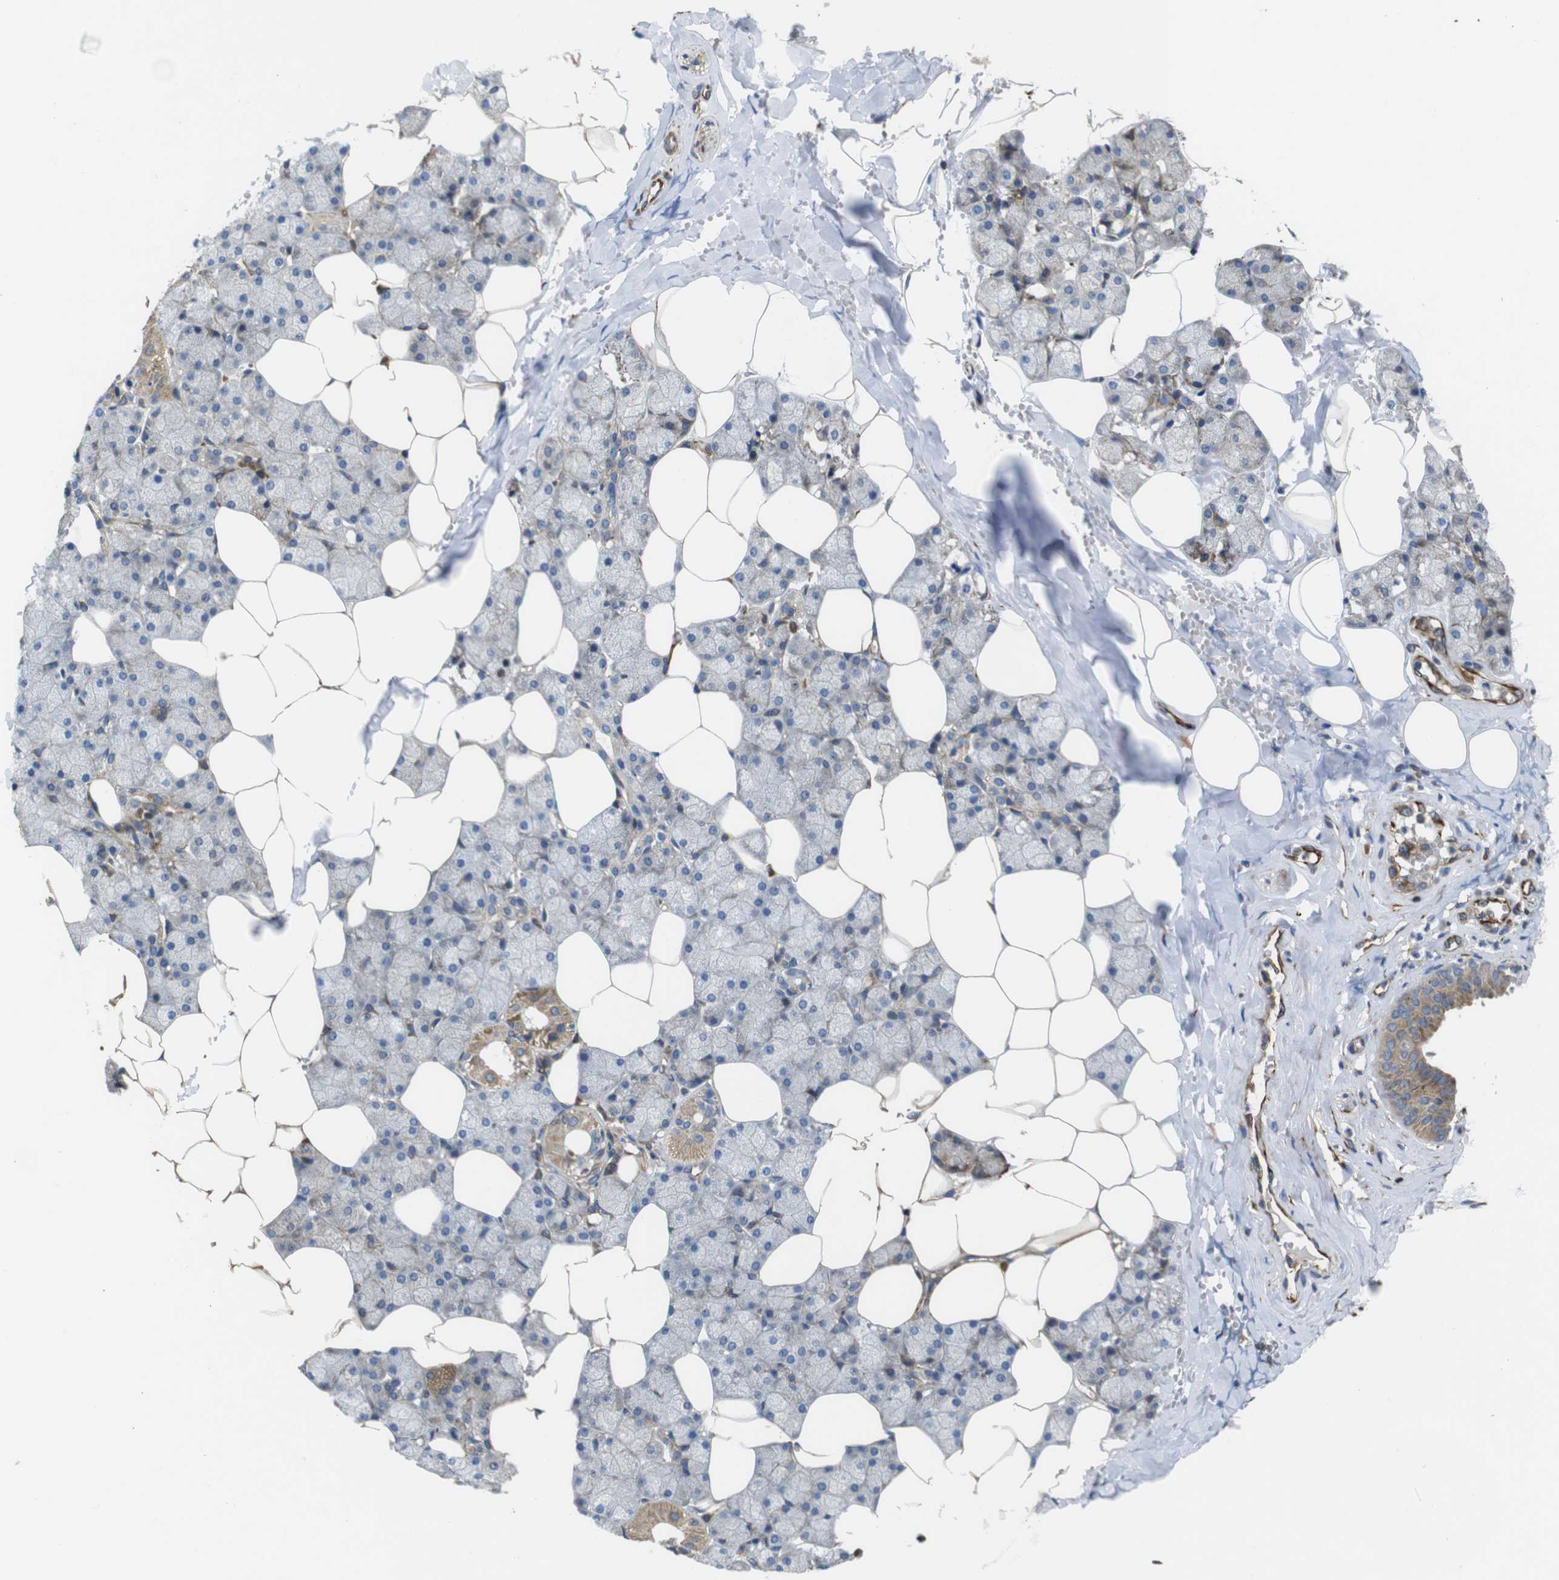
{"staining": {"intensity": "moderate", "quantity": "<25%", "location": "cytoplasmic/membranous"}, "tissue": "salivary gland", "cell_type": "Glandular cells", "image_type": "normal", "snomed": [{"axis": "morphology", "description": "Normal tissue, NOS"}, {"axis": "topography", "description": "Salivary gland"}], "caption": "The micrograph demonstrates staining of benign salivary gland, revealing moderate cytoplasmic/membranous protein staining (brown color) within glandular cells. (DAB IHC, brown staining for protein, blue staining for nuclei).", "gene": "POMK", "patient": {"sex": "male", "age": 62}}